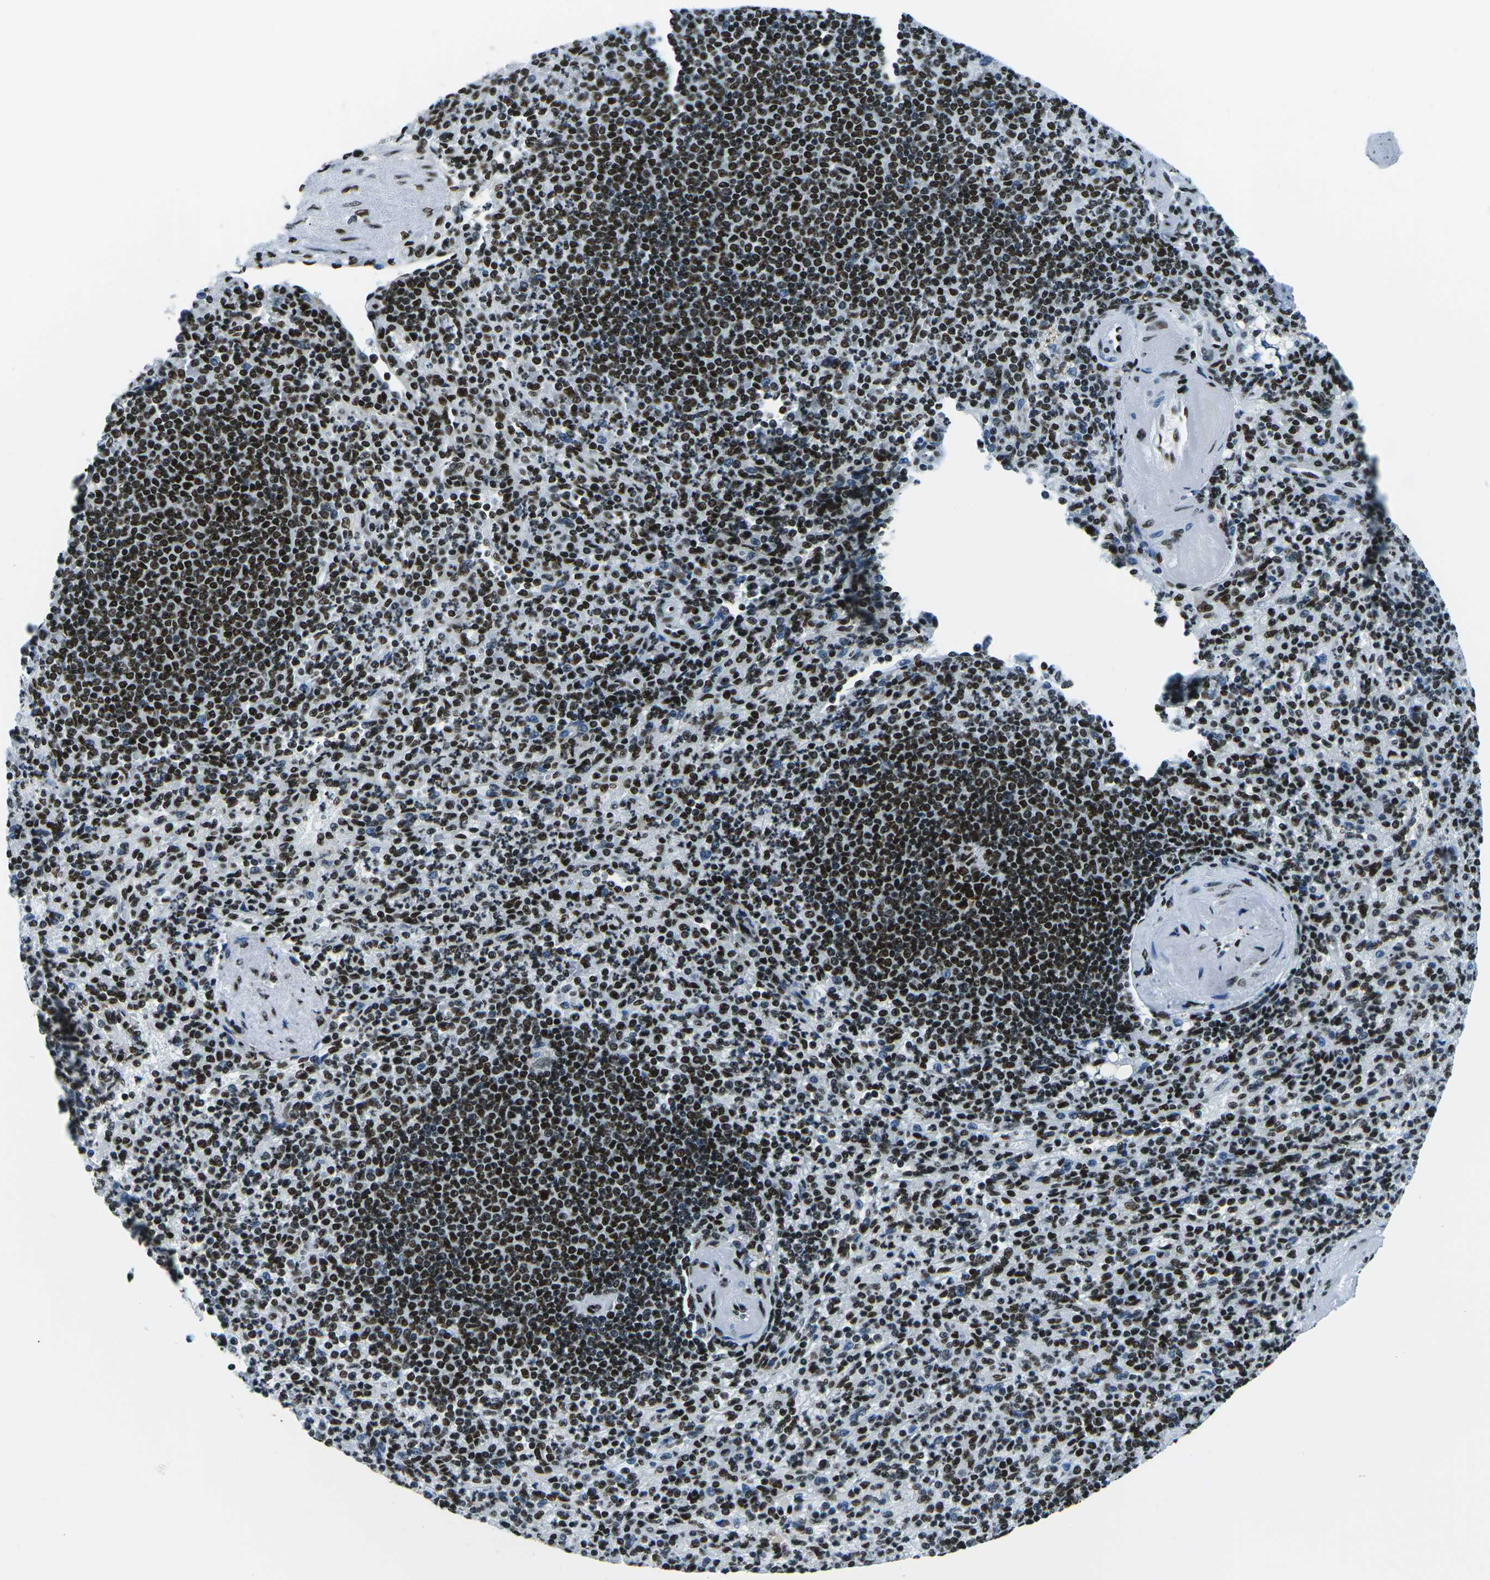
{"staining": {"intensity": "strong", "quantity": ">75%", "location": "nuclear"}, "tissue": "spleen", "cell_type": "Cells in red pulp", "image_type": "normal", "snomed": [{"axis": "morphology", "description": "Normal tissue, NOS"}, {"axis": "topography", "description": "Spleen"}], "caption": "A high-resolution photomicrograph shows immunohistochemistry staining of normal spleen, which displays strong nuclear staining in about >75% of cells in red pulp.", "gene": "HNRNPL", "patient": {"sex": "female", "age": 74}}